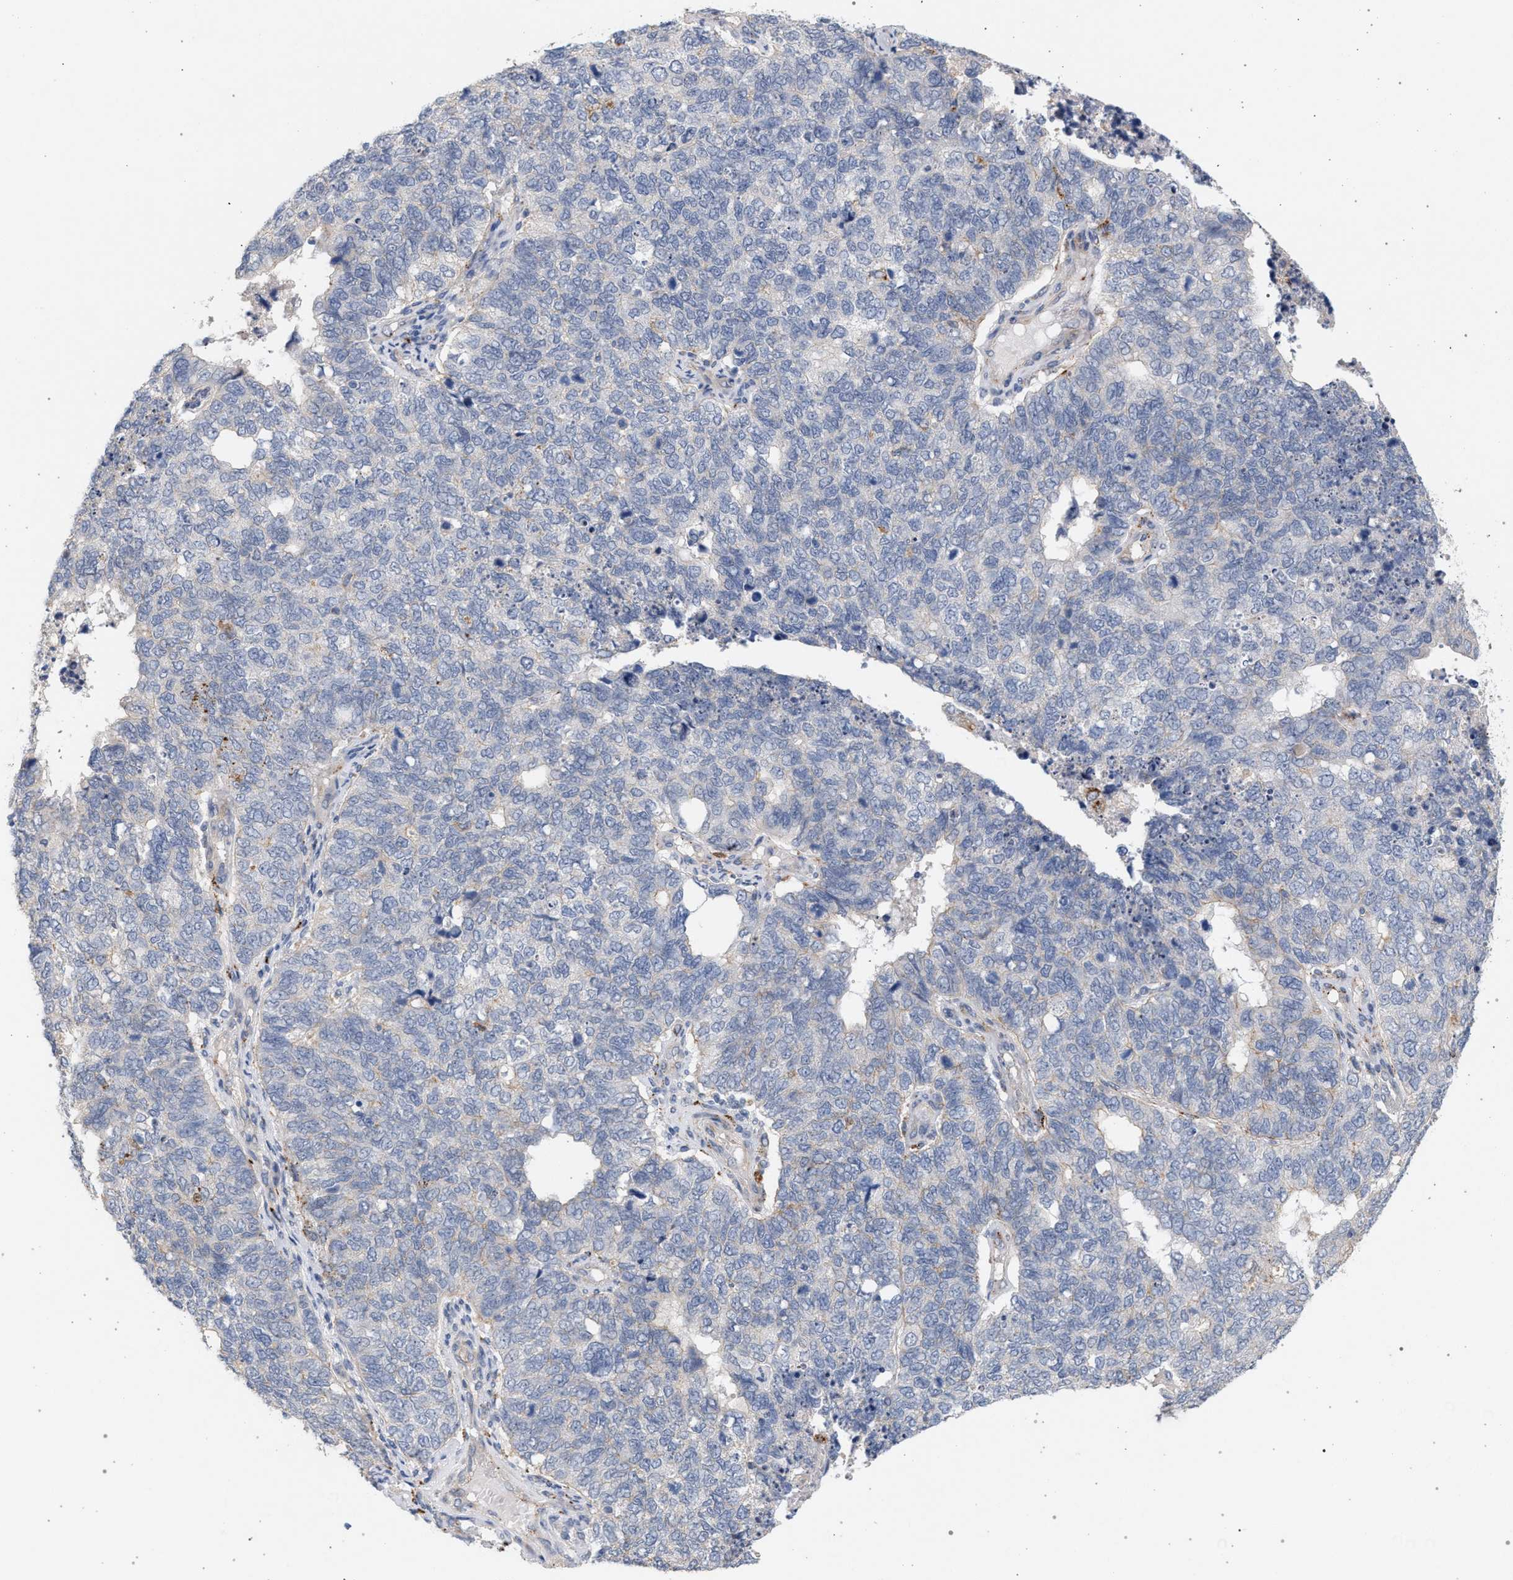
{"staining": {"intensity": "negative", "quantity": "none", "location": "none"}, "tissue": "cervical cancer", "cell_type": "Tumor cells", "image_type": "cancer", "snomed": [{"axis": "morphology", "description": "Squamous cell carcinoma, NOS"}, {"axis": "topography", "description": "Cervix"}], "caption": "The histopathology image shows no staining of tumor cells in cervical cancer (squamous cell carcinoma). Brightfield microscopy of IHC stained with DAB (3,3'-diaminobenzidine) (brown) and hematoxylin (blue), captured at high magnification.", "gene": "MAMDC2", "patient": {"sex": "female", "age": 63}}